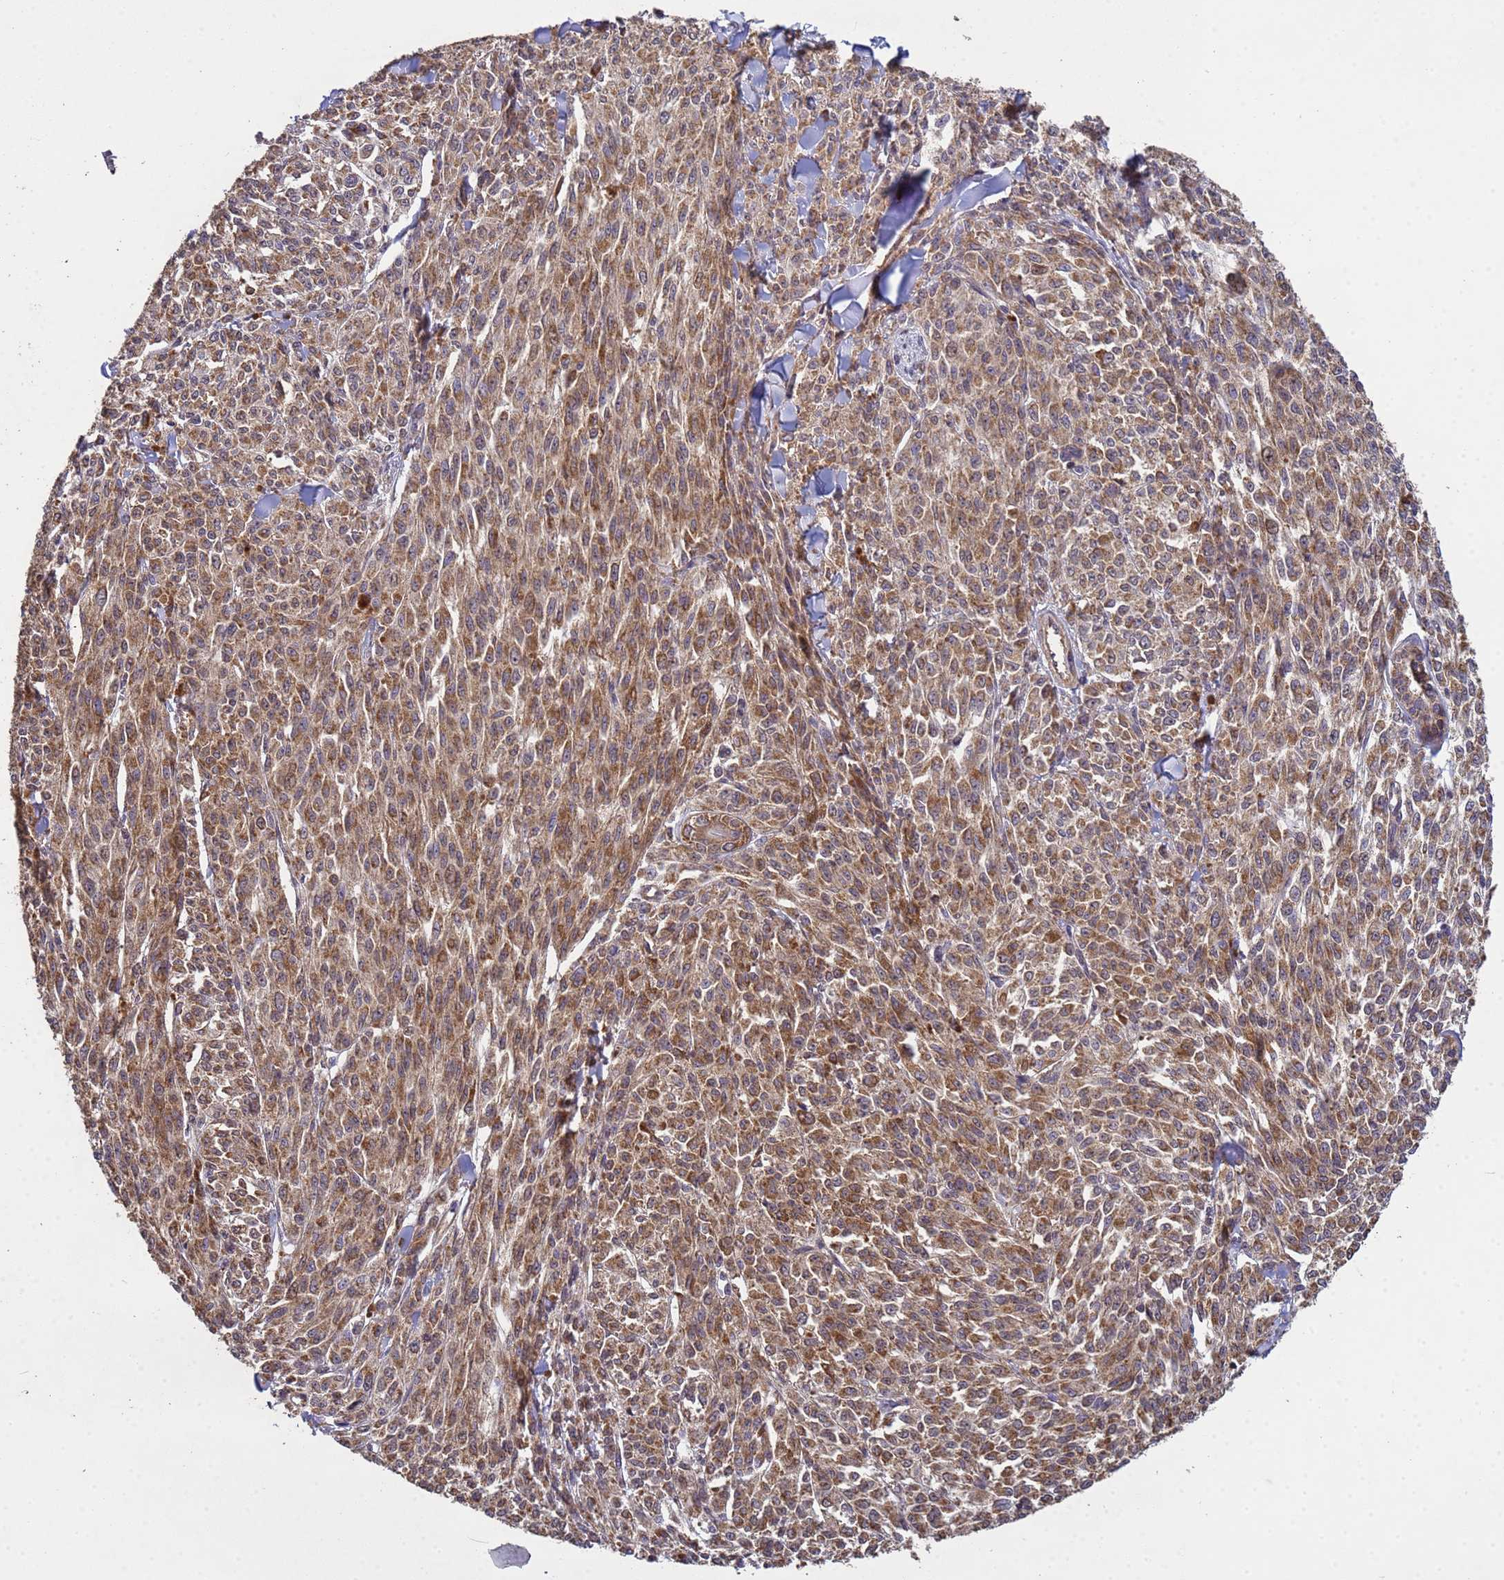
{"staining": {"intensity": "moderate", "quantity": ">75%", "location": "cytoplasmic/membranous"}, "tissue": "melanoma", "cell_type": "Tumor cells", "image_type": "cancer", "snomed": [{"axis": "morphology", "description": "Malignant melanoma, NOS"}, {"axis": "topography", "description": "Skin"}], "caption": "Immunohistochemical staining of human malignant melanoma reveals moderate cytoplasmic/membranous protein staining in approximately >75% of tumor cells.", "gene": "P2RX7", "patient": {"sex": "female", "age": 52}}